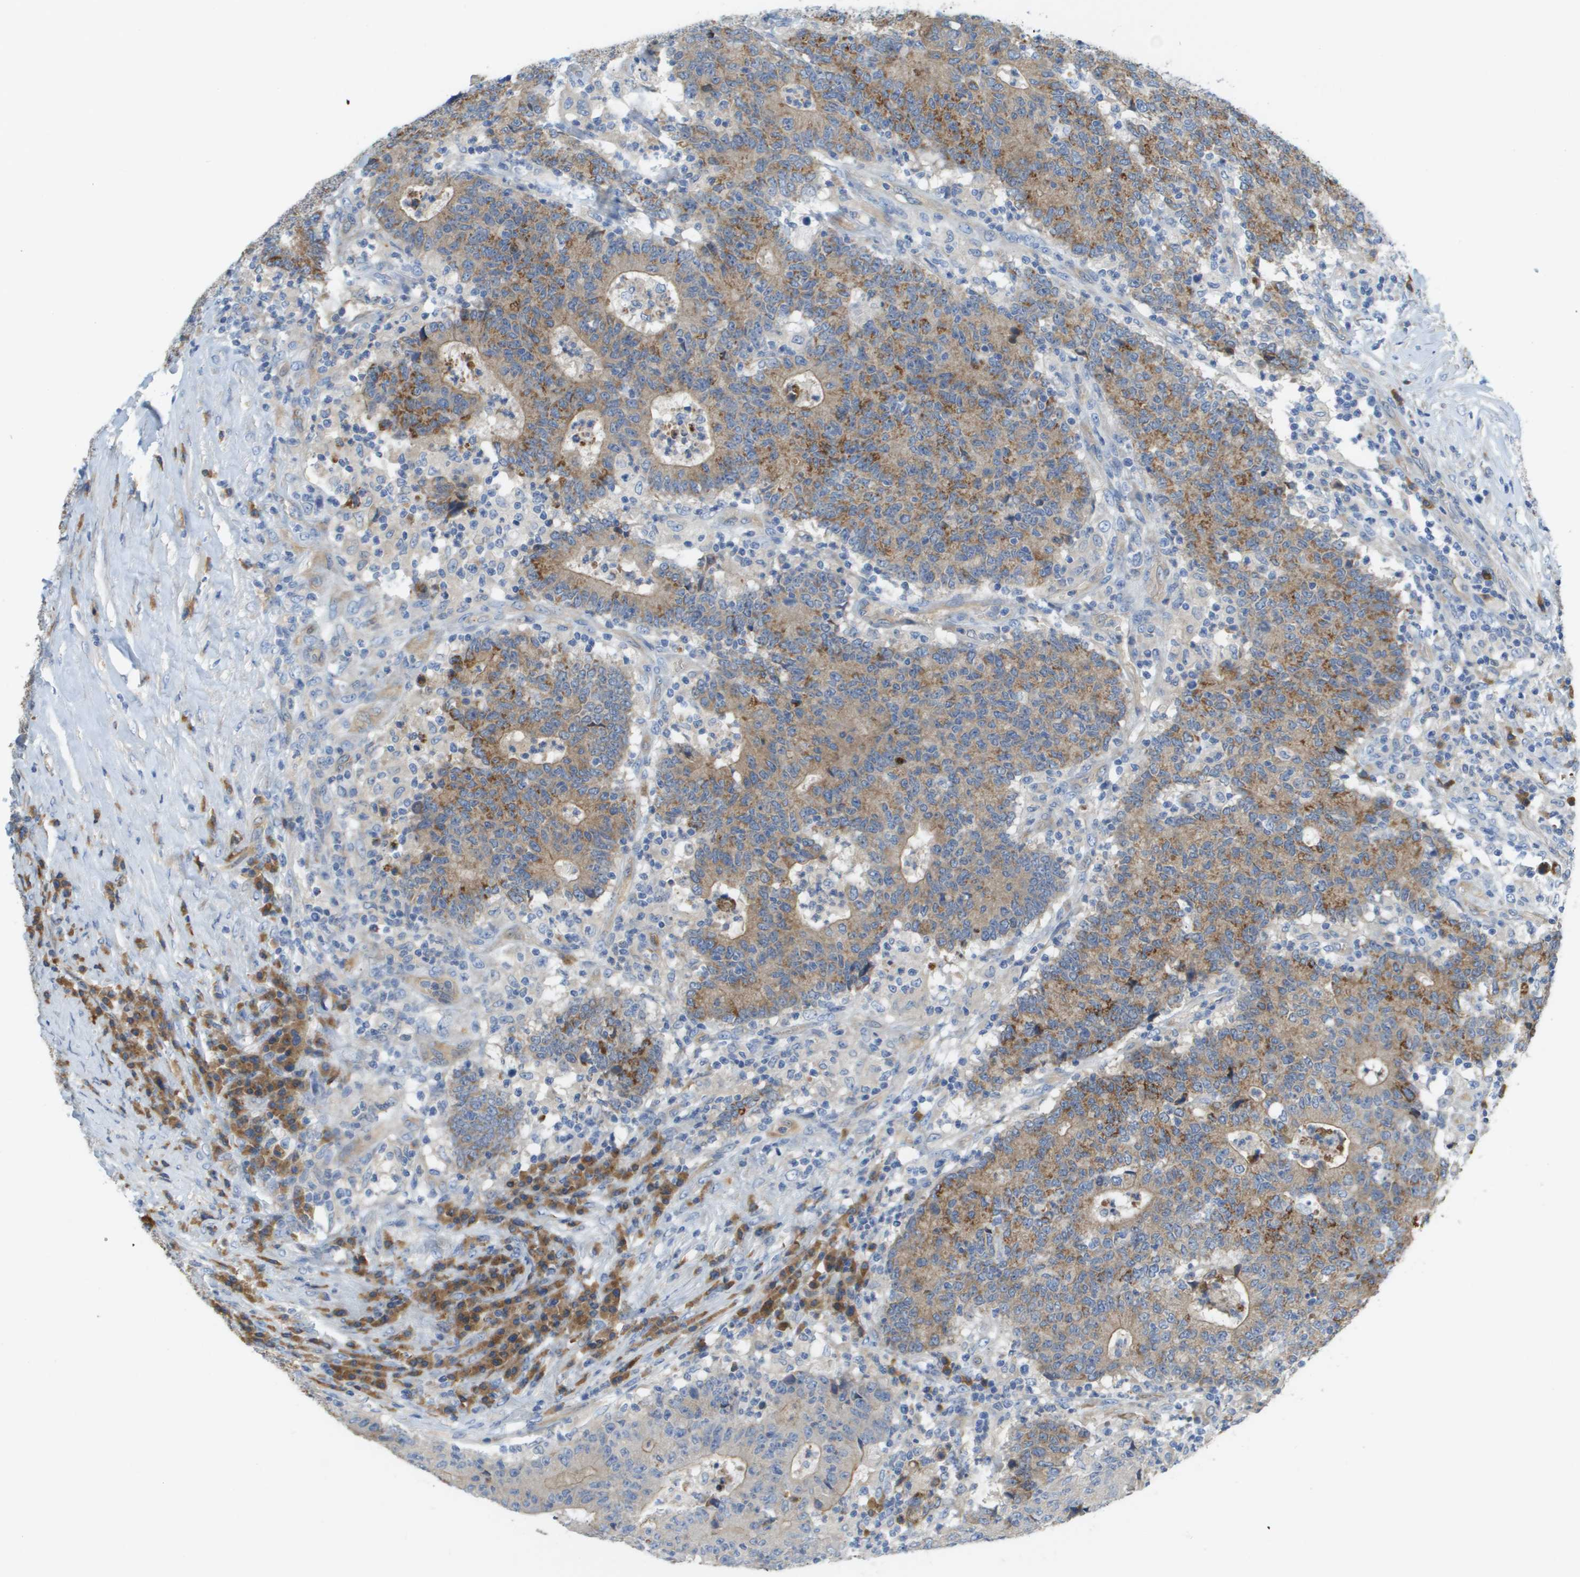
{"staining": {"intensity": "moderate", "quantity": "25%-75%", "location": "cytoplasmic/membranous"}, "tissue": "colorectal cancer", "cell_type": "Tumor cells", "image_type": "cancer", "snomed": [{"axis": "morphology", "description": "Normal tissue, NOS"}, {"axis": "morphology", "description": "Adenocarcinoma, NOS"}, {"axis": "topography", "description": "Colon"}], "caption": "DAB (3,3'-diaminobenzidine) immunohistochemical staining of colorectal adenocarcinoma demonstrates moderate cytoplasmic/membranous protein positivity in approximately 25%-75% of tumor cells.", "gene": "CASP10", "patient": {"sex": "female", "age": 75}}